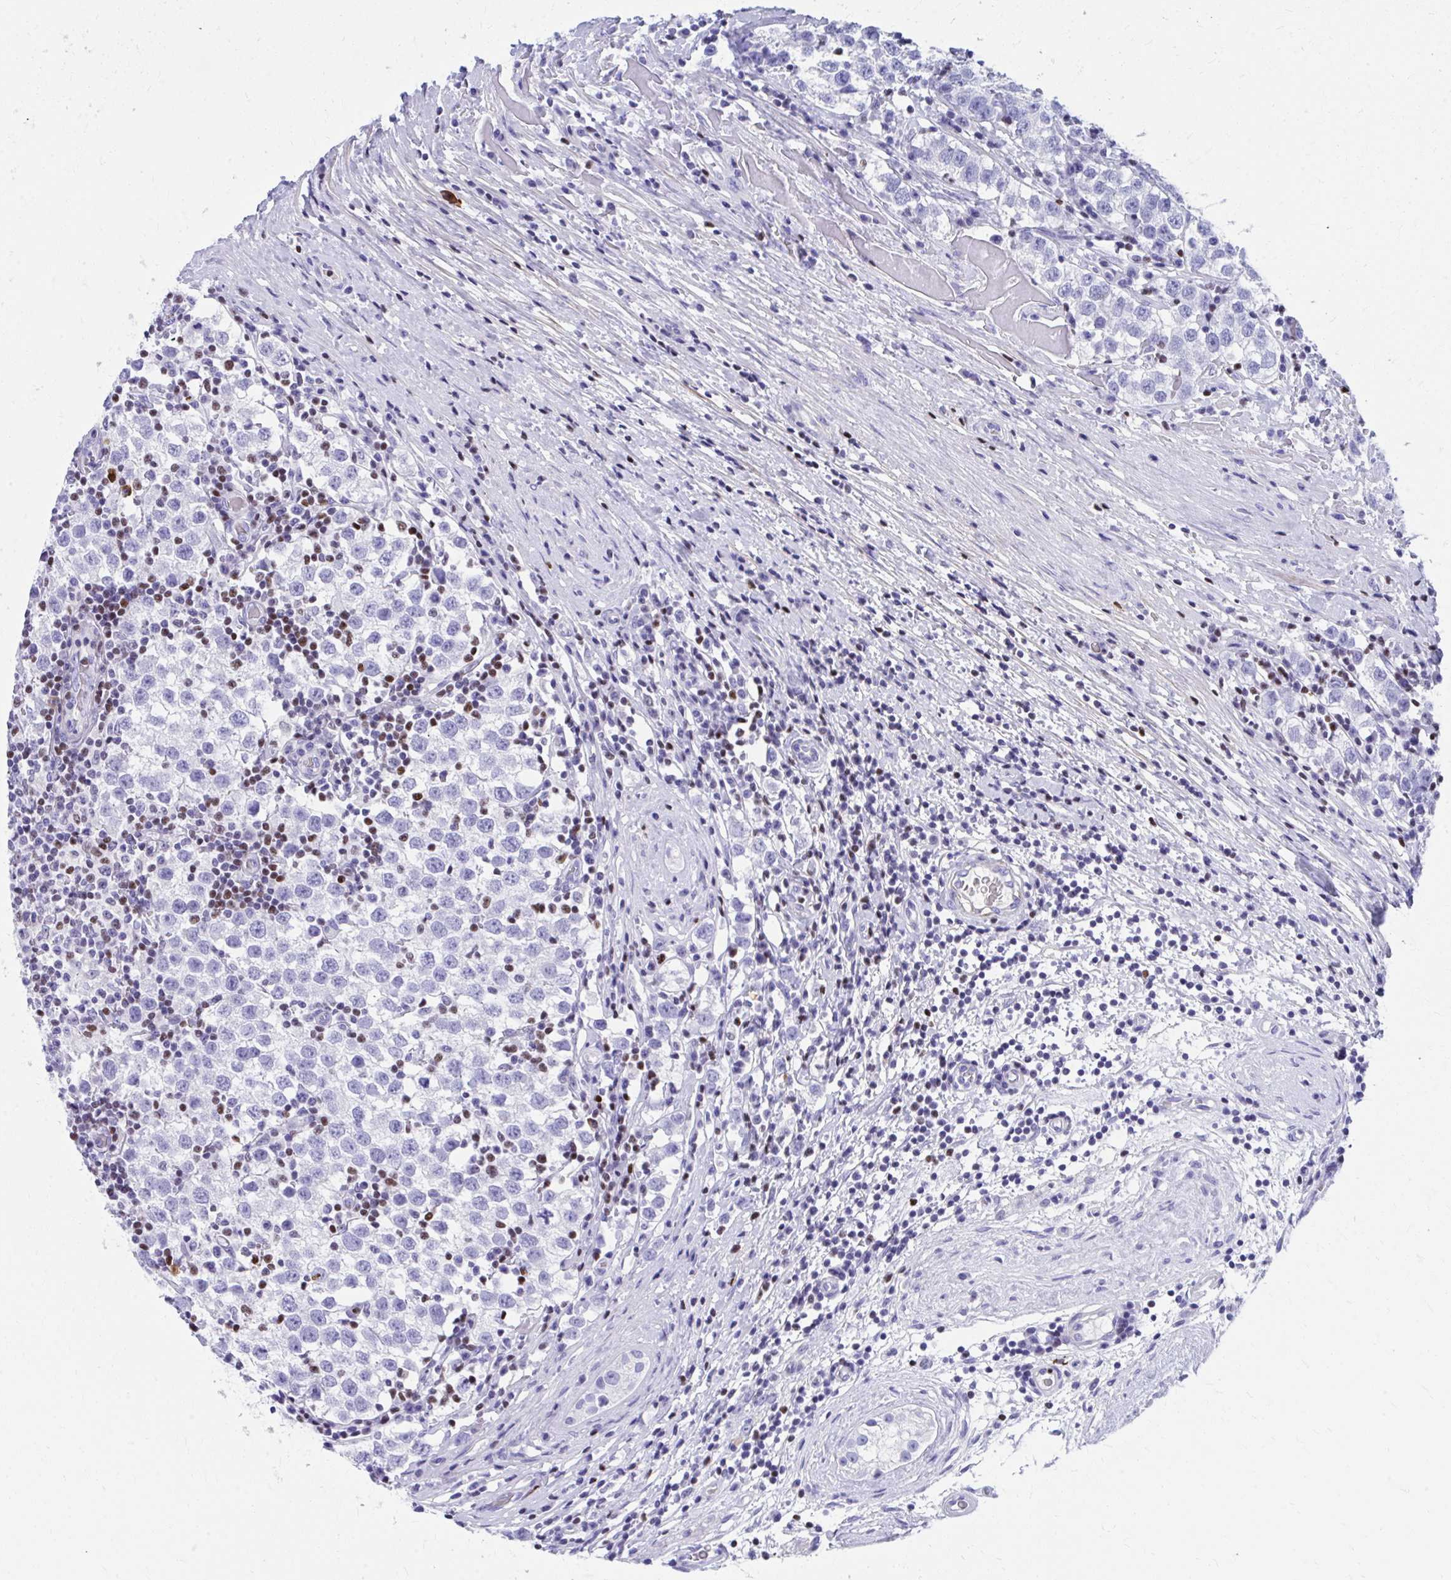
{"staining": {"intensity": "negative", "quantity": "none", "location": "none"}, "tissue": "testis cancer", "cell_type": "Tumor cells", "image_type": "cancer", "snomed": [{"axis": "morphology", "description": "Seminoma, NOS"}, {"axis": "topography", "description": "Testis"}], "caption": "Tumor cells show no significant protein expression in testis cancer.", "gene": "RUNX3", "patient": {"sex": "male", "age": 34}}